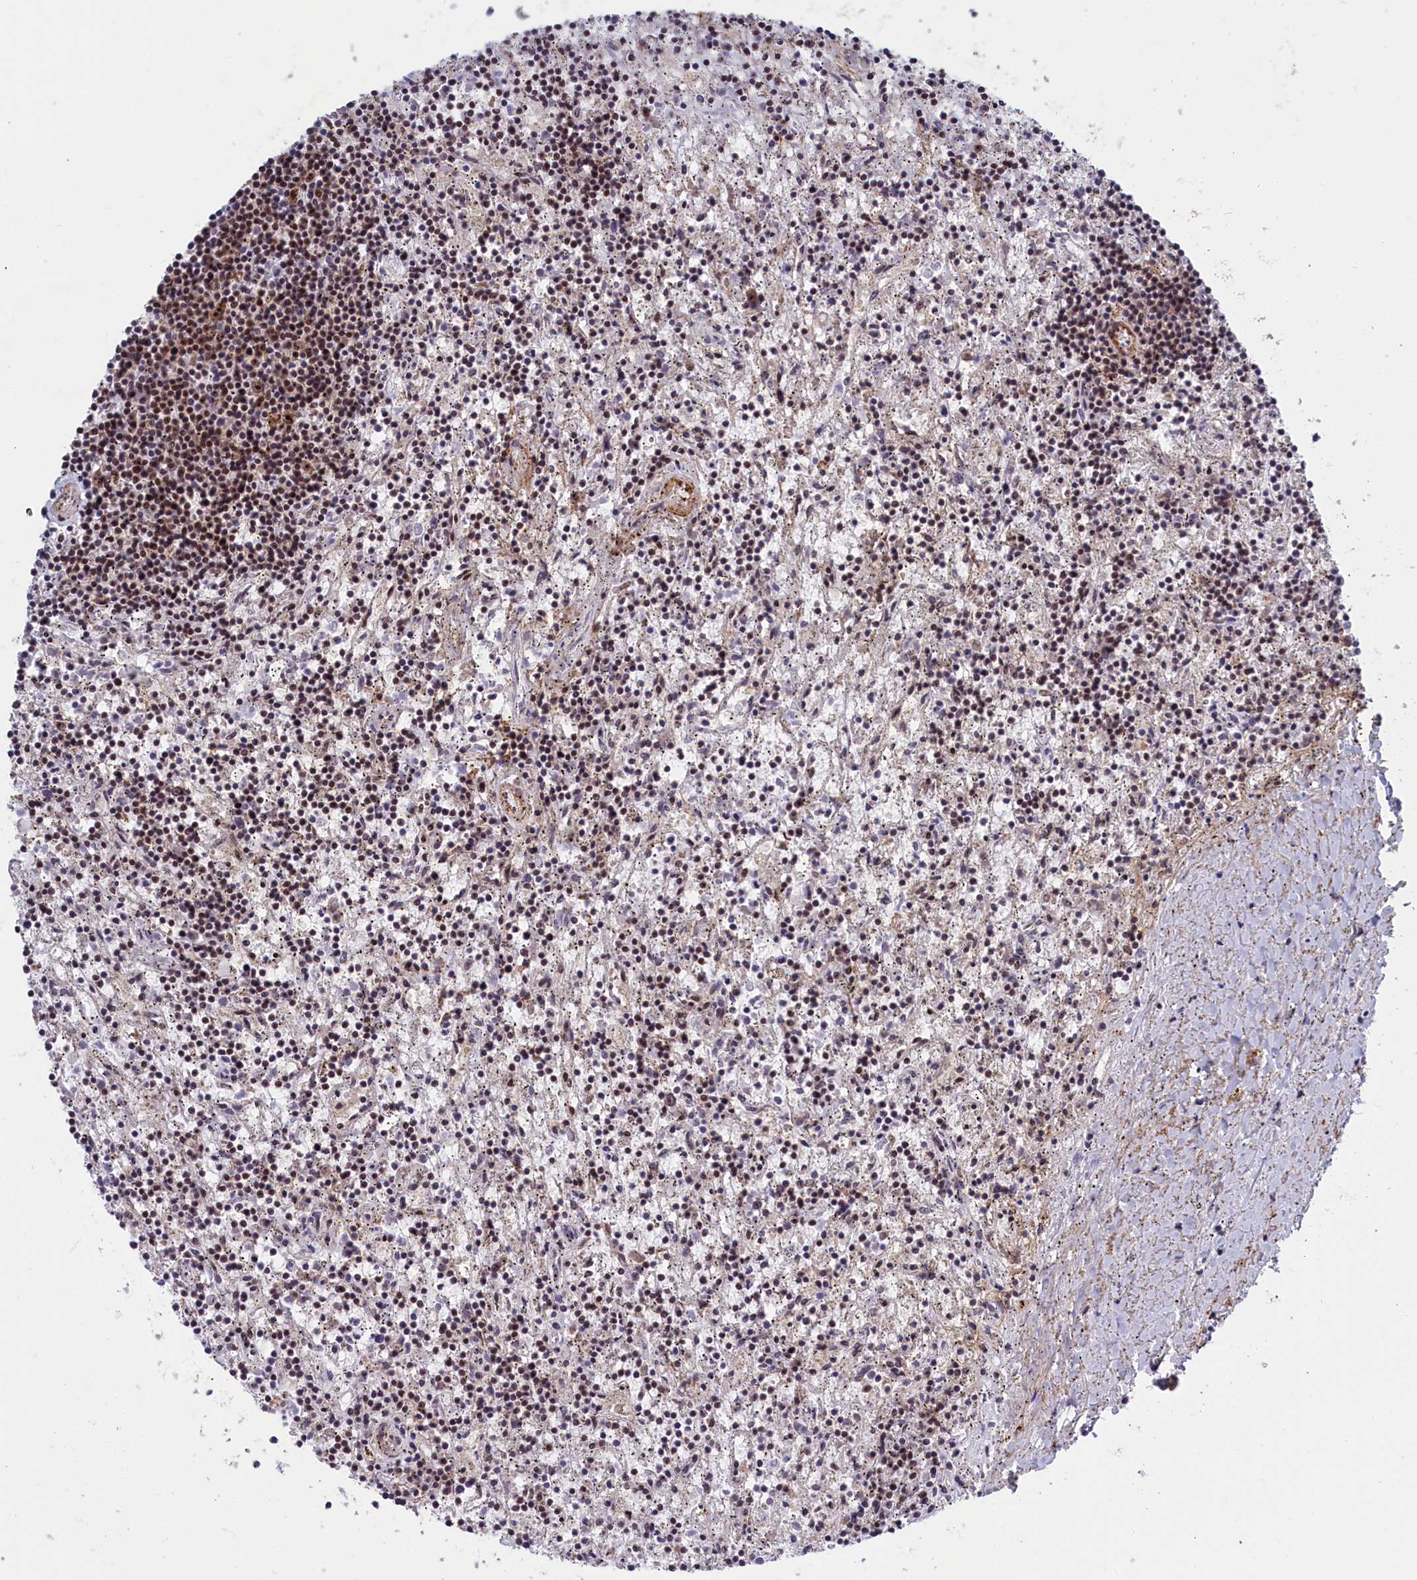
{"staining": {"intensity": "moderate", "quantity": "25%-75%", "location": "nuclear"}, "tissue": "lymphoma", "cell_type": "Tumor cells", "image_type": "cancer", "snomed": [{"axis": "morphology", "description": "Malignant lymphoma, non-Hodgkin's type, Low grade"}, {"axis": "topography", "description": "Spleen"}], "caption": "Immunohistochemistry of lymphoma exhibits medium levels of moderate nuclear positivity in approximately 25%-75% of tumor cells.", "gene": "PPAN", "patient": {"sex": "male", "age": 76}}